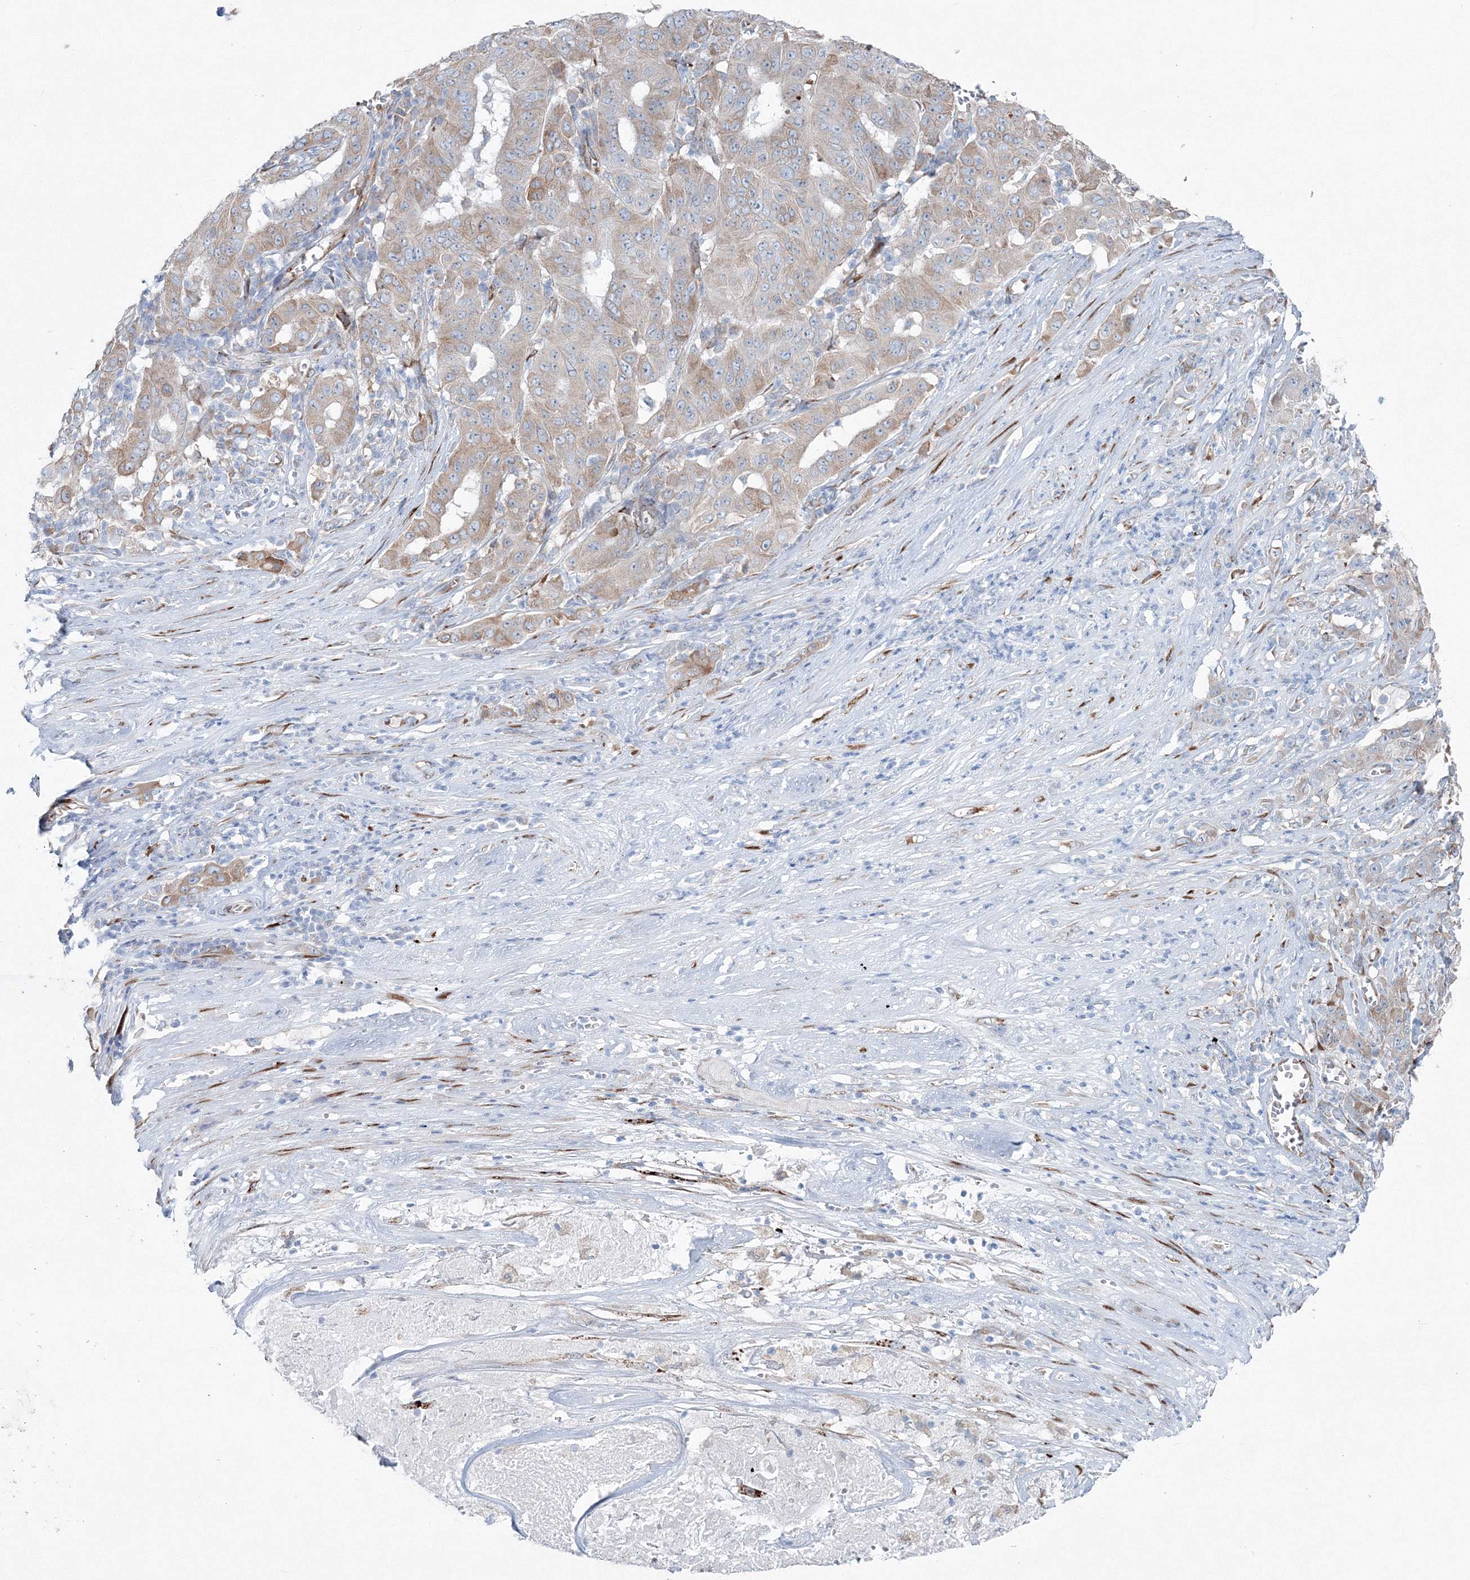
{"staining": {"intensity": "weak", "quantity": "25%-75%", "location": "cytoplasmic/membranous"}, "tissue": "pancreatic cancer", "cell_type": "Tumor cells", "image_type": "cancer", "snomed": [{"axis": "morphology", "description": "Adenocarcinoma, NOS"}, {"axis": "topography", "description": "Pancreas"}], "caption": "Immunohistochemical staining of human pancreatic cancer displays weak cytoplasmic/membranous protein staining in about 25%-75% of tumor cells. (brown staining indicates protein expression, while blue staining denotes nuclei).", "gene": "RCN1", "patient": {"sex": "male", "age": 63}}